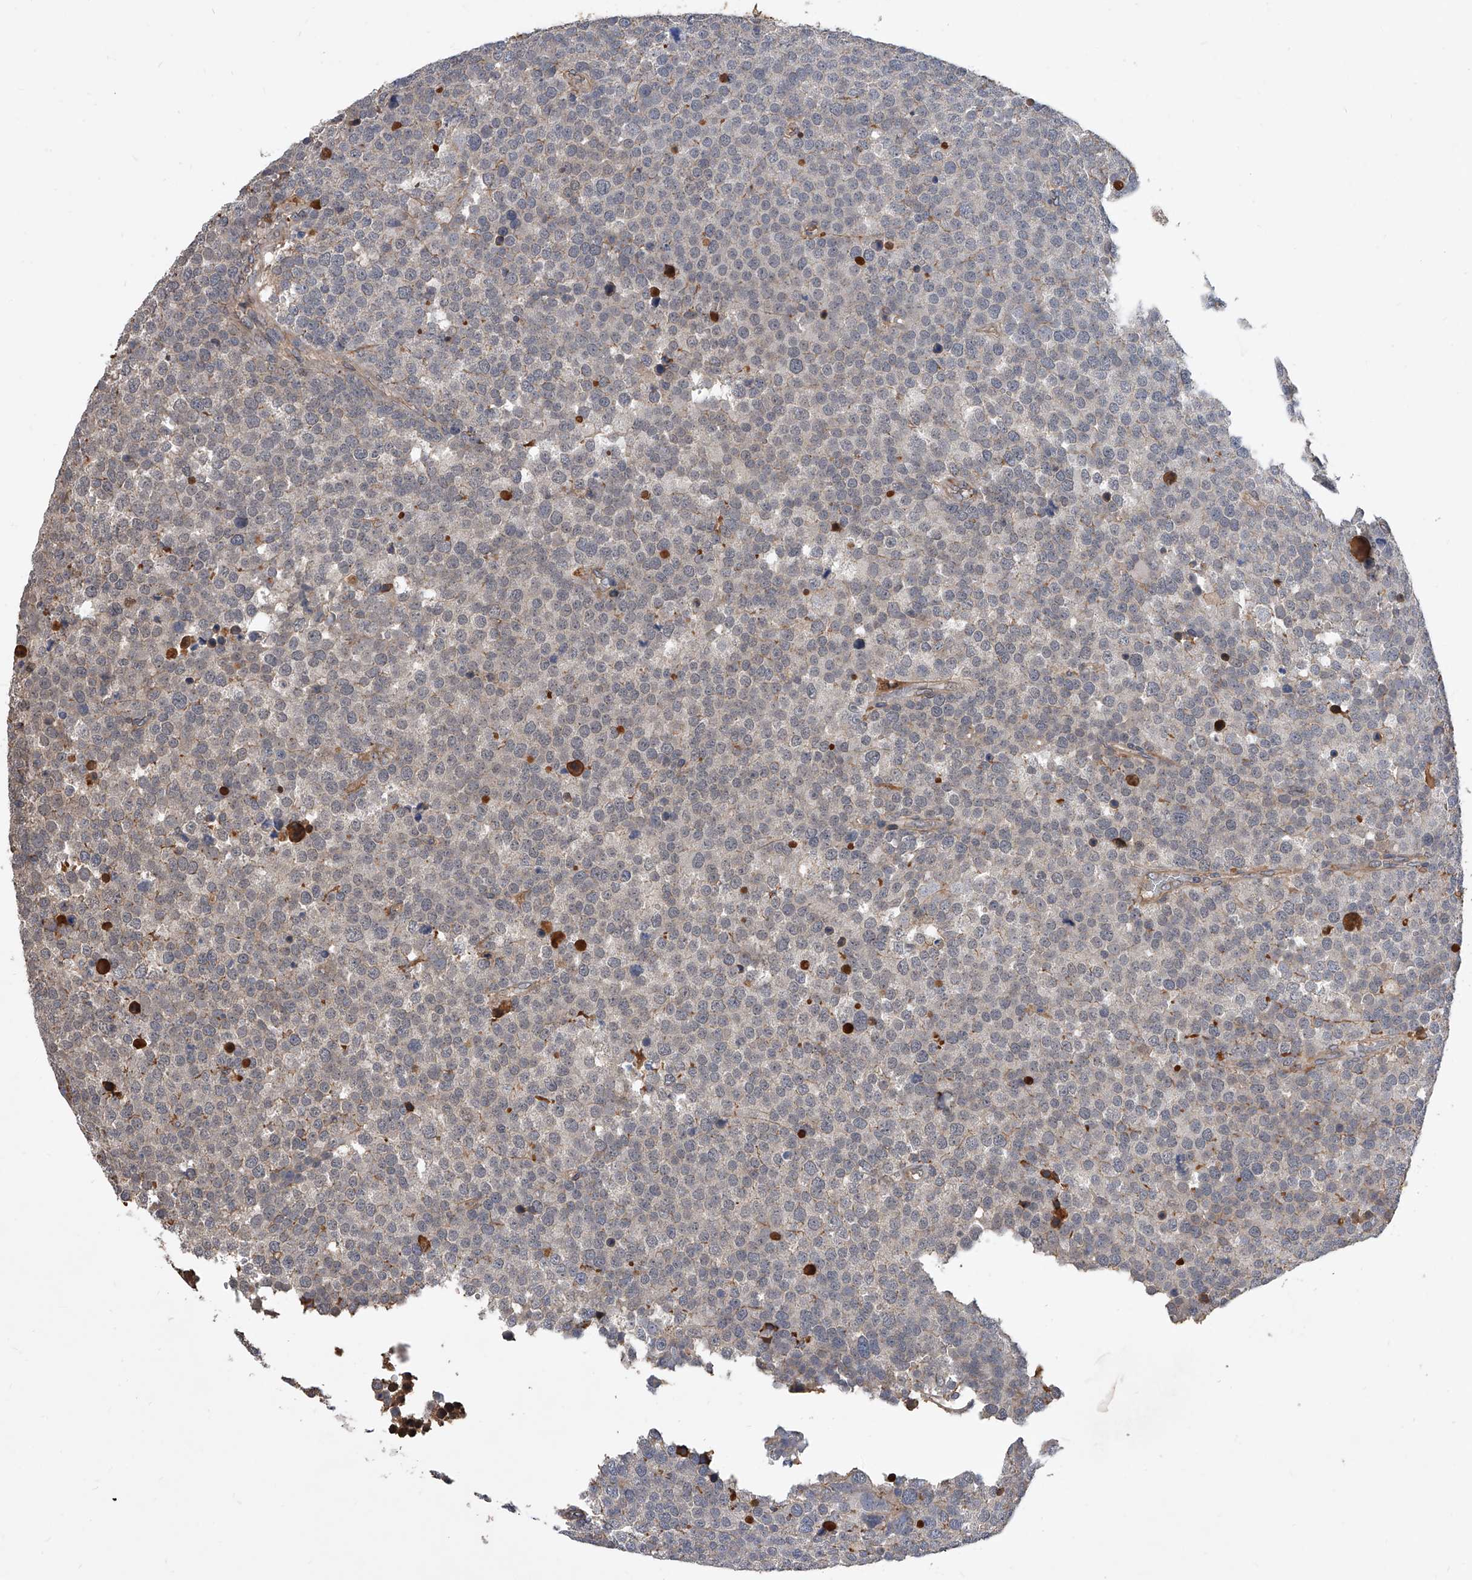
{"staining": {"intensity": "weak", "quantity": "<25%", "location": "cytoplasmic/membranous"}, "tissue": "testis cancer", "cell_type": "Tumor cells", "image_type": "cancer", "snomed": [{"axis": "morphology", "description": "Seminoma, NOS"}, {"axis": "topography", "description": "Testis"}], "caption": "Immunohistochemical staining of testis seminoma demonstrates no significant staining in tumor cells.", "gene": "ZNF25", "patient": {"sex": "male", "age": 71}}